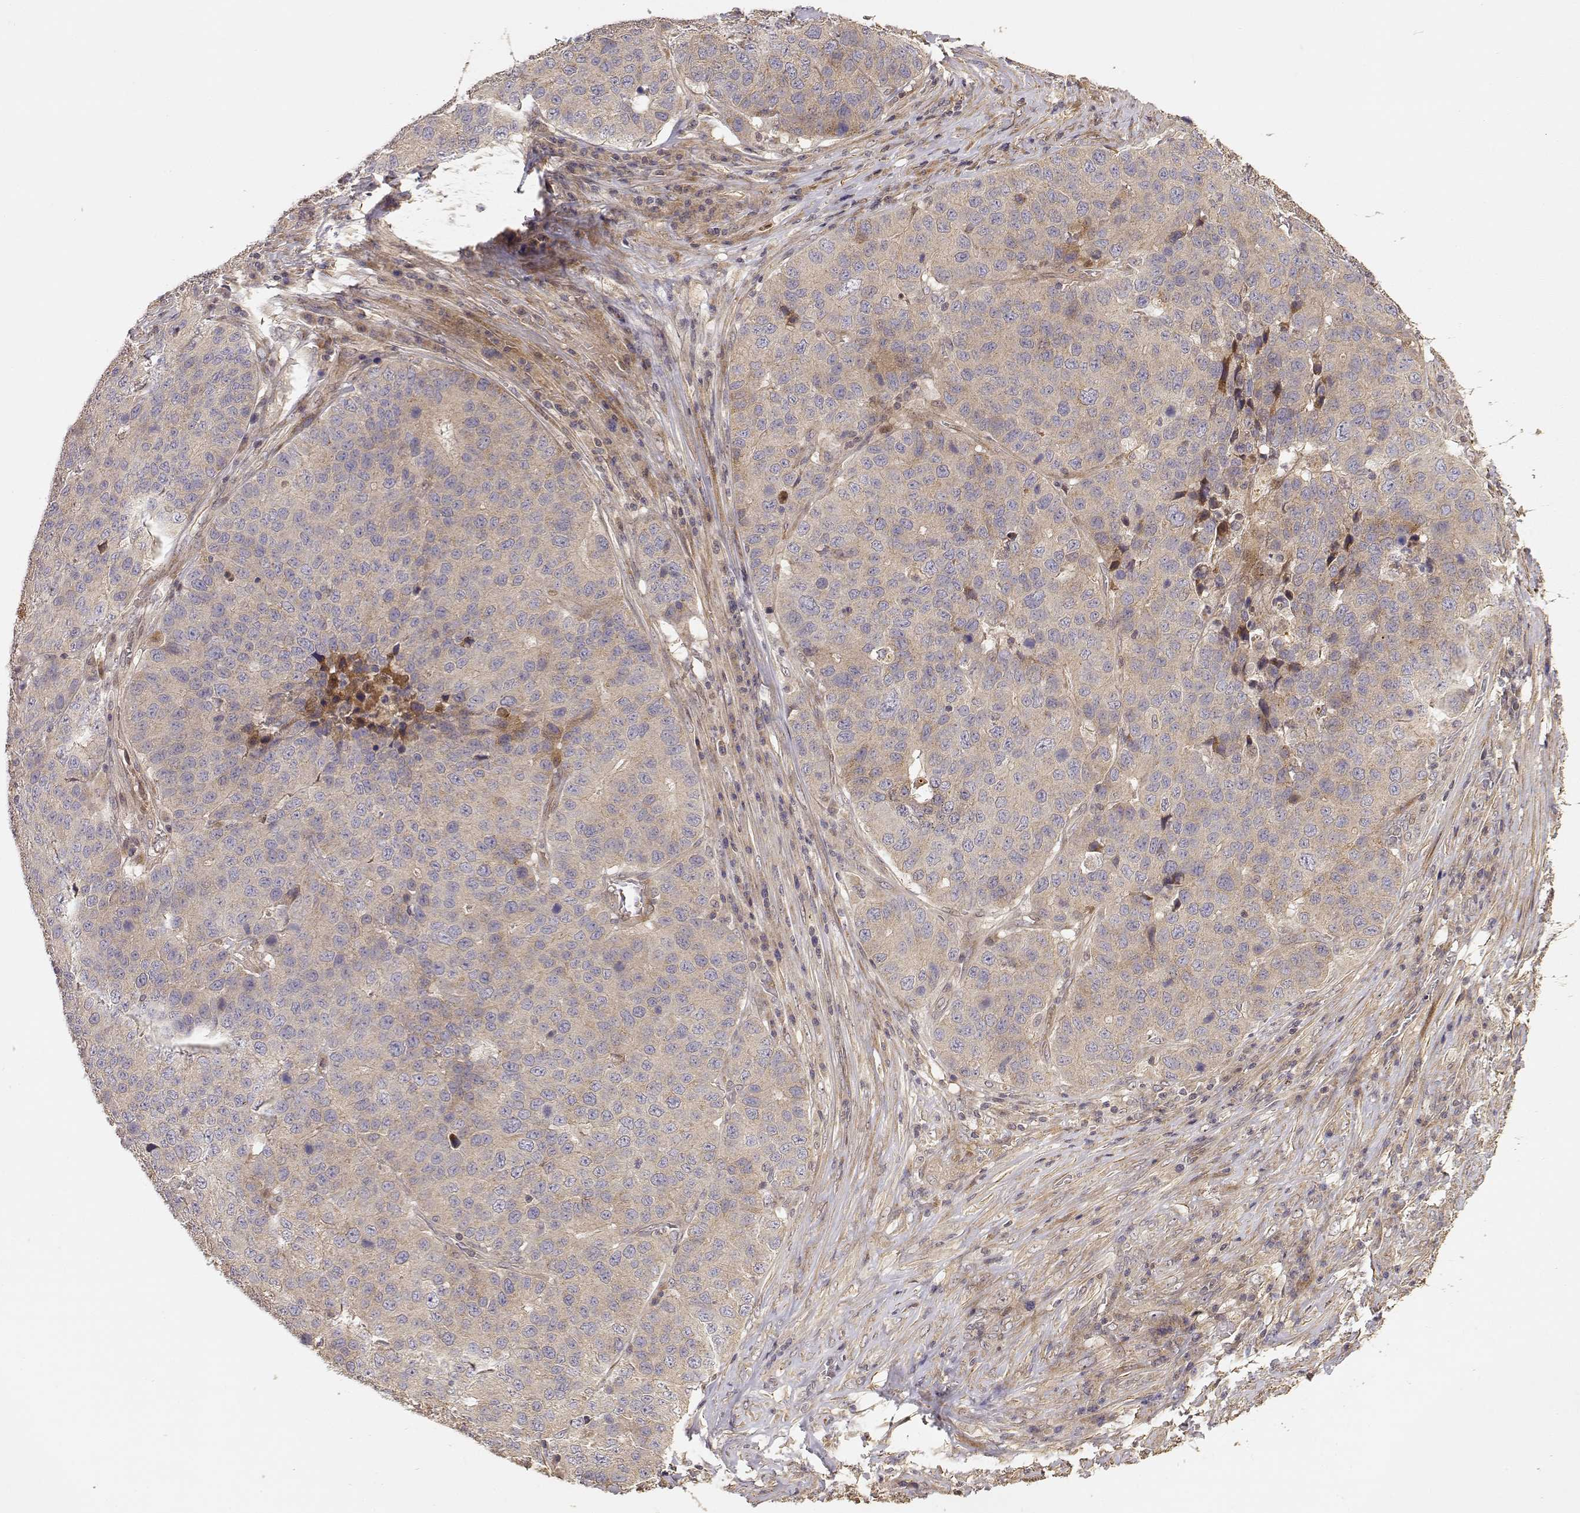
{"staining": {"intensity": "weak", "quantity": ">75%", "location": "cytoplasmic/membranous"}, "tissue": "stomach cancer", "cell_type": "Tumor cells", "image_type": "cancer", "snomed": [{"axis": "morphology", "description": "Adenocarcinoma, NOS"}, {"axis": "topography", "description": "Stomach"}], "caption": "This photomicrograph exhibits adenocarcinoma (stomach) stained with immunohistochemistry to label a protein in brown. The cytoplasmic/membranous of tumor cells show weak positivity for the protein. Nuclei are counter-stained blue.", "gene": "PICK1", "patient": {"sex": "male", "age": 71}}